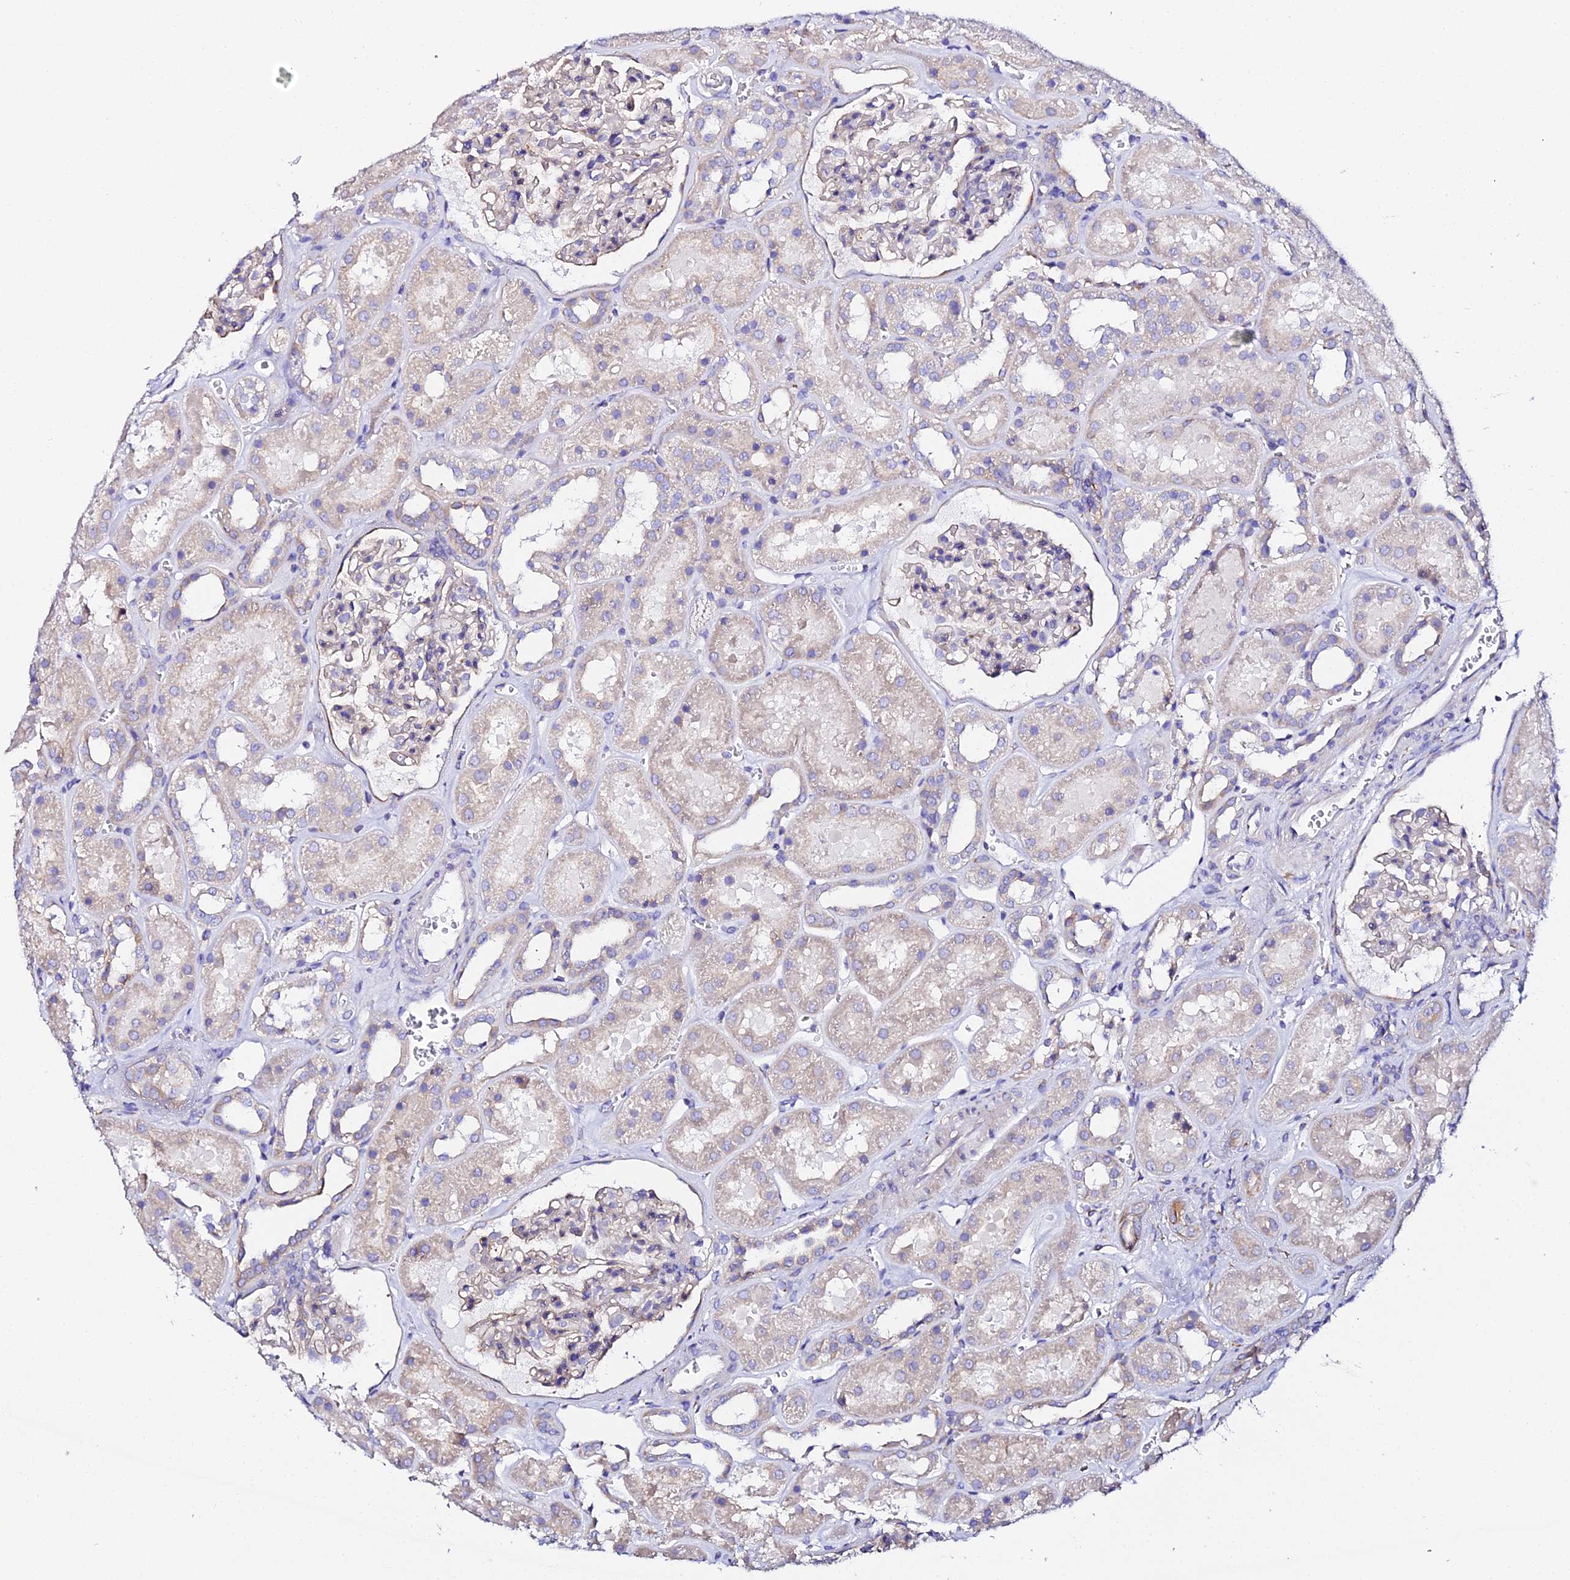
{"staining": {"intensity": "weak", "quantity": "<25%", "location": "cytoplasmic/membranous"}, "tissue": "kidney", "cell_type": "Cells in glomeruli", "image_type": "normal", "snomed": [{"axis": "morphology", "description": "Normal tissue, NOS"}, {"axis": "topography", "description": "Kidney"}], "caption": "Histopathology image shows no significant protein positivity in cells in glomeruli of benign kidney. (DAB (3,3'-diaminobenzidine) IHC with hematoxylin counter stain).", "gene": "CFAP45", "patient": {"sex": "female", "age": 41}}